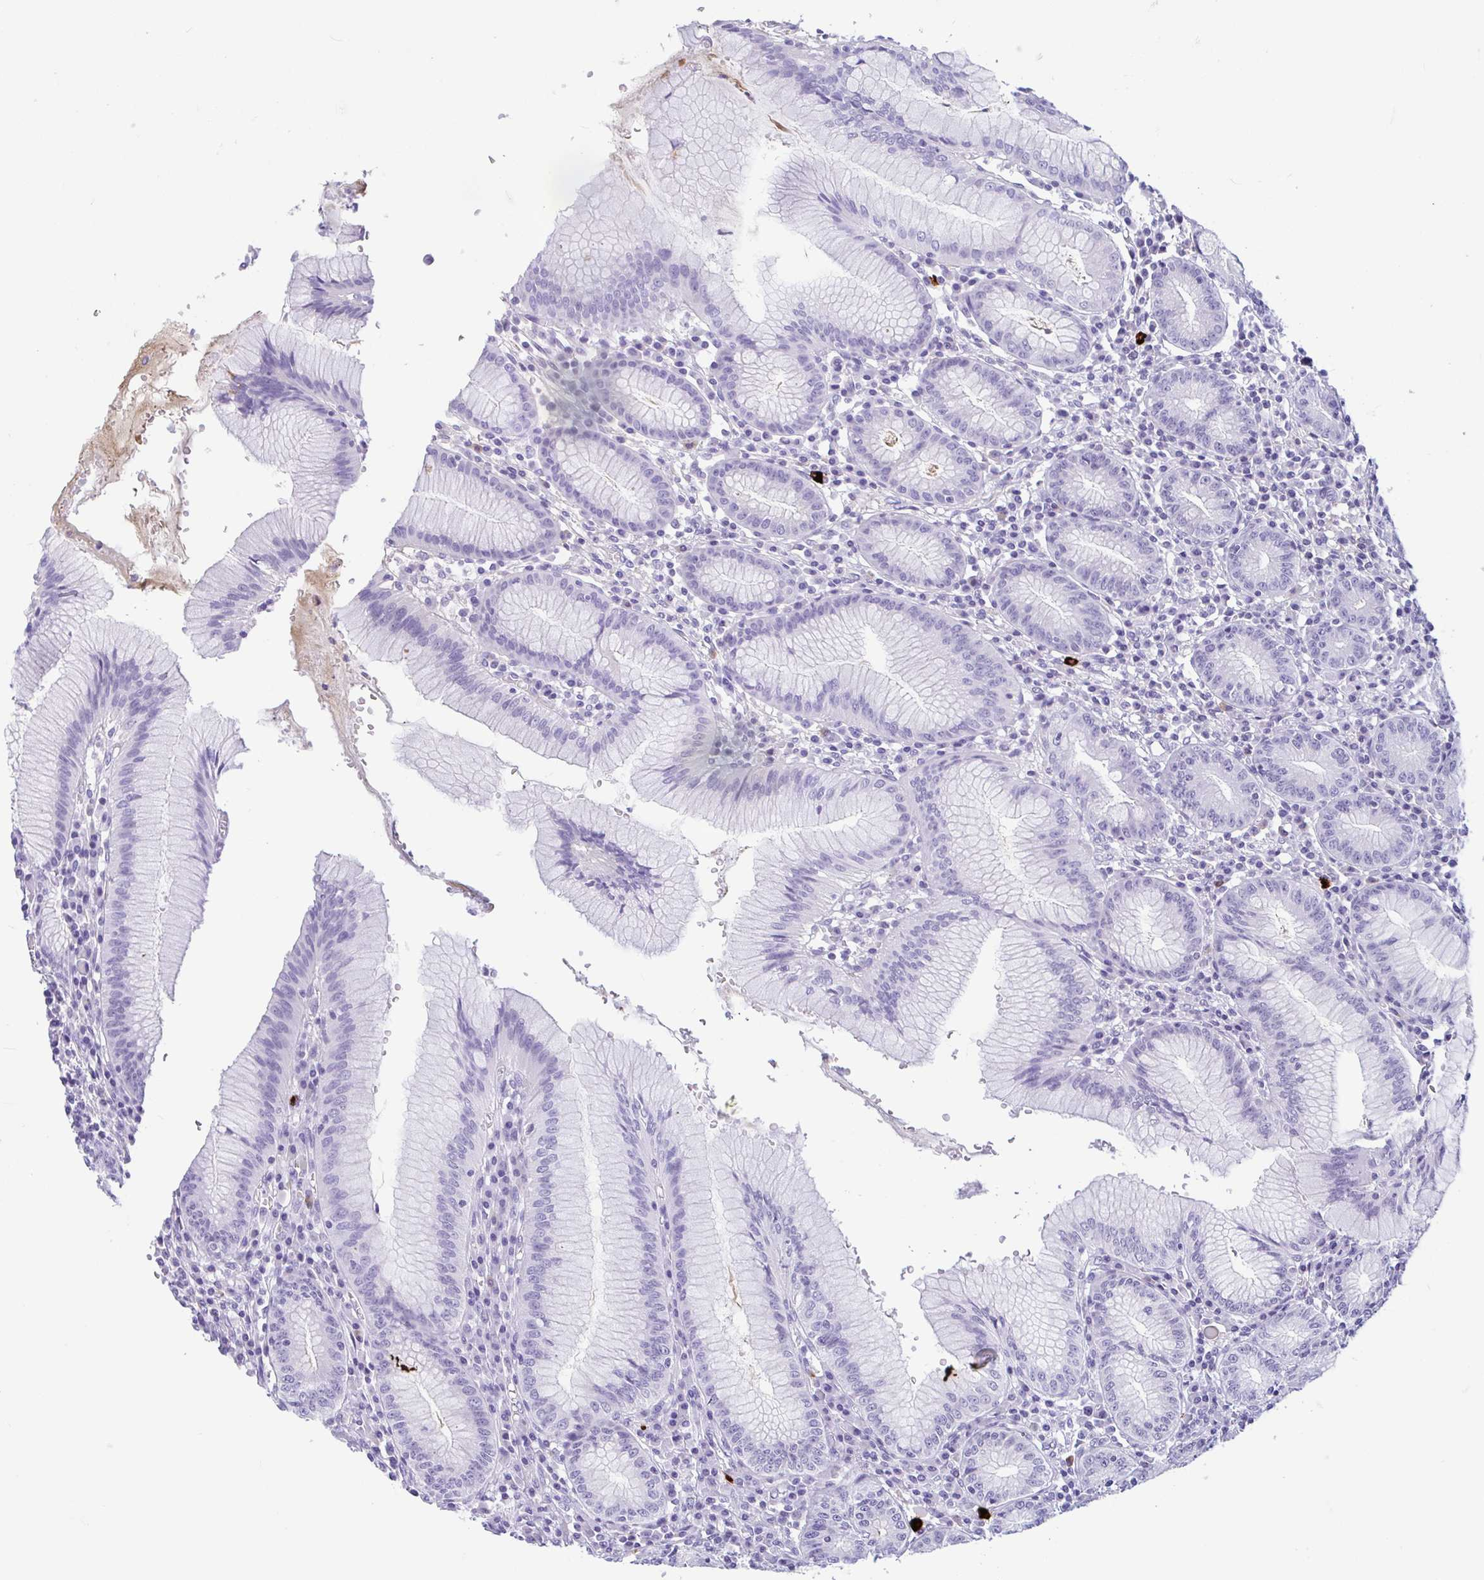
{"staining": {"intensity": "negative", "quantity": "none", "location": "none"}, "tissue": "stomach", "cell_type": "Glandular cells", "image_type": "normal", "snomed": [{"axis": "morphology", "description": "Normal tissue, NOS"}, {"axis": "topography", "description": "Stomach"}], "caption": "The immunohistochemistry (IHC) photomicrograph has no significant staining in glandular cells of stomach.", "gene": "ZNF319", "patient": {"sex": "male", "age": 55}}